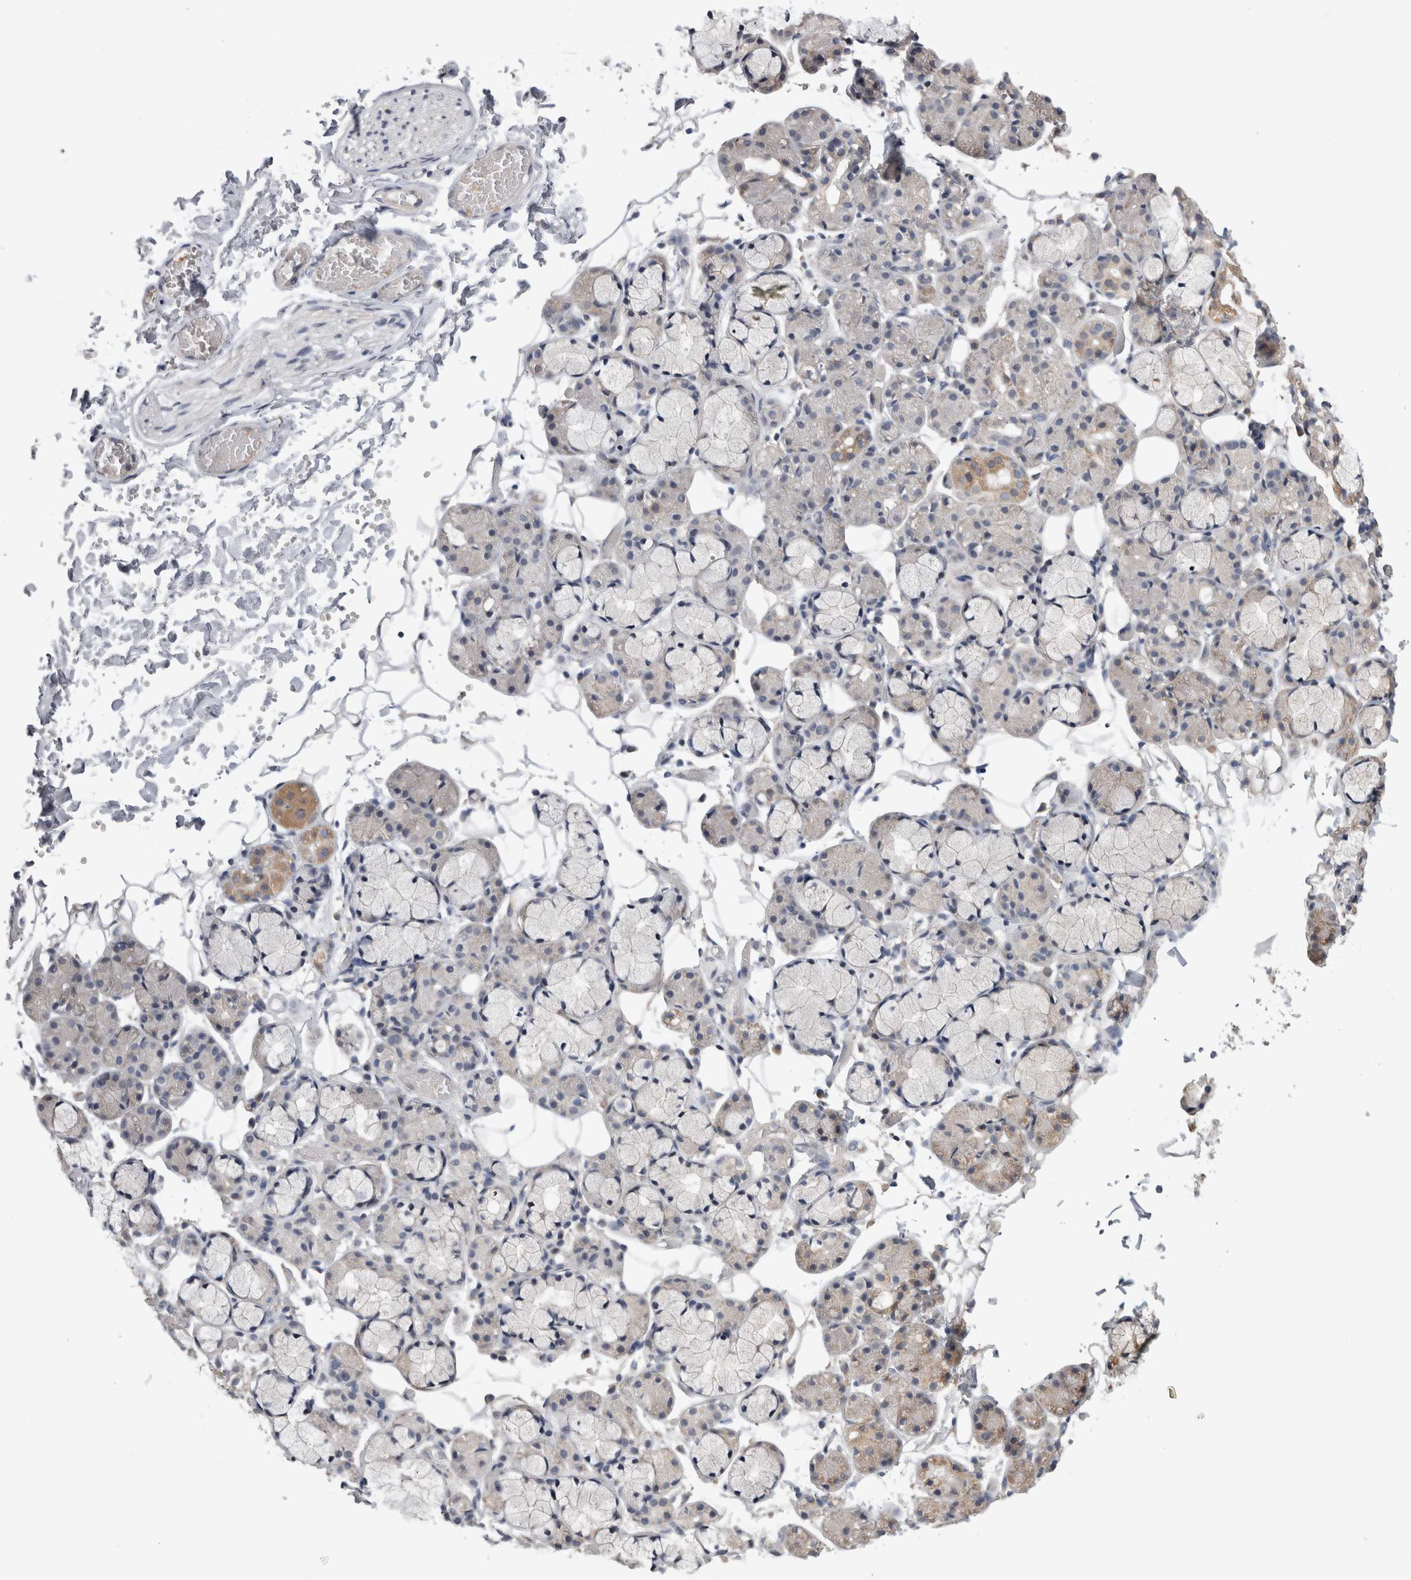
{"staining": {"intensity": "weak", "quantity": "<25%", "location": "cytoplasmic/membranous"}, "tissue": "salivary gland", "cell_type": "Glandular cells", "image_type": "normal", "snomed": [{"axis": "morphology", "description": "Normal tissue, NOS"}, {"axis": "topography", "description": "Salivary gland"}], "caption": "DAB immunohistochemical staining of normal salivary gland displays no significant expression in glandular cells.", "gene": "ARHGAP29", "patient": {"sex": "male", "age": 63}}